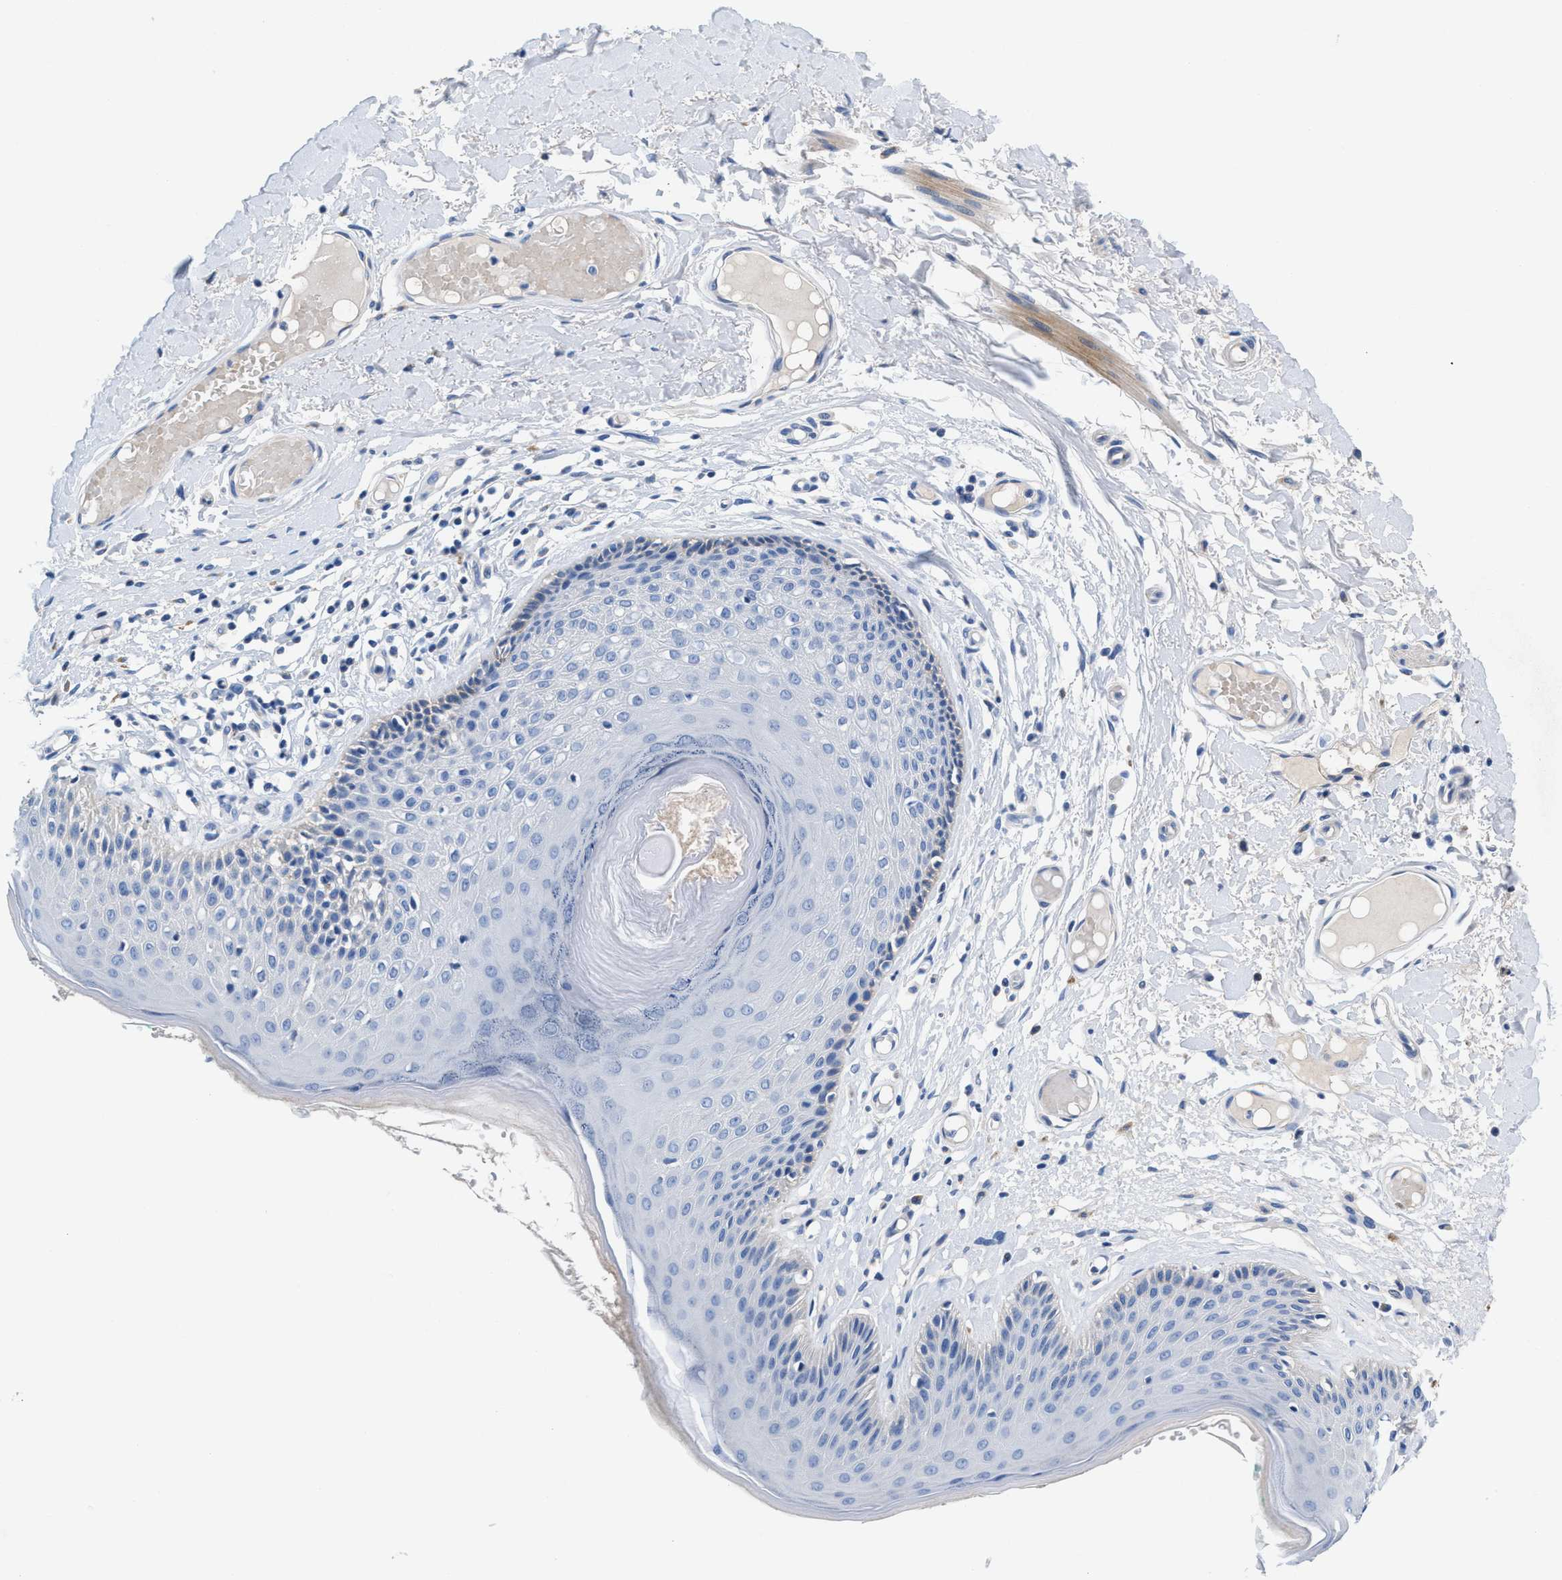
{"staining": {"intensity": "weak", "quantity": "<25%", "location": "cytoplasmic/membranous"}, "tissue": "skin", "cell_type": "Epidermal cells", "image_type": "normal", "snomed": [{"axis": "morphology", "description": "Normal tissue, NOS"}, {"axis": "topography", "description": "Vulva"}], "caption": "A high-resolution photomicrograph shows immunohistochemistry (IHC) staining of unremarkable skin, which displays no significant expression in epidermal cells.", "gene": "SLFN13", "patient": {"sex": "female", "age": 73}}